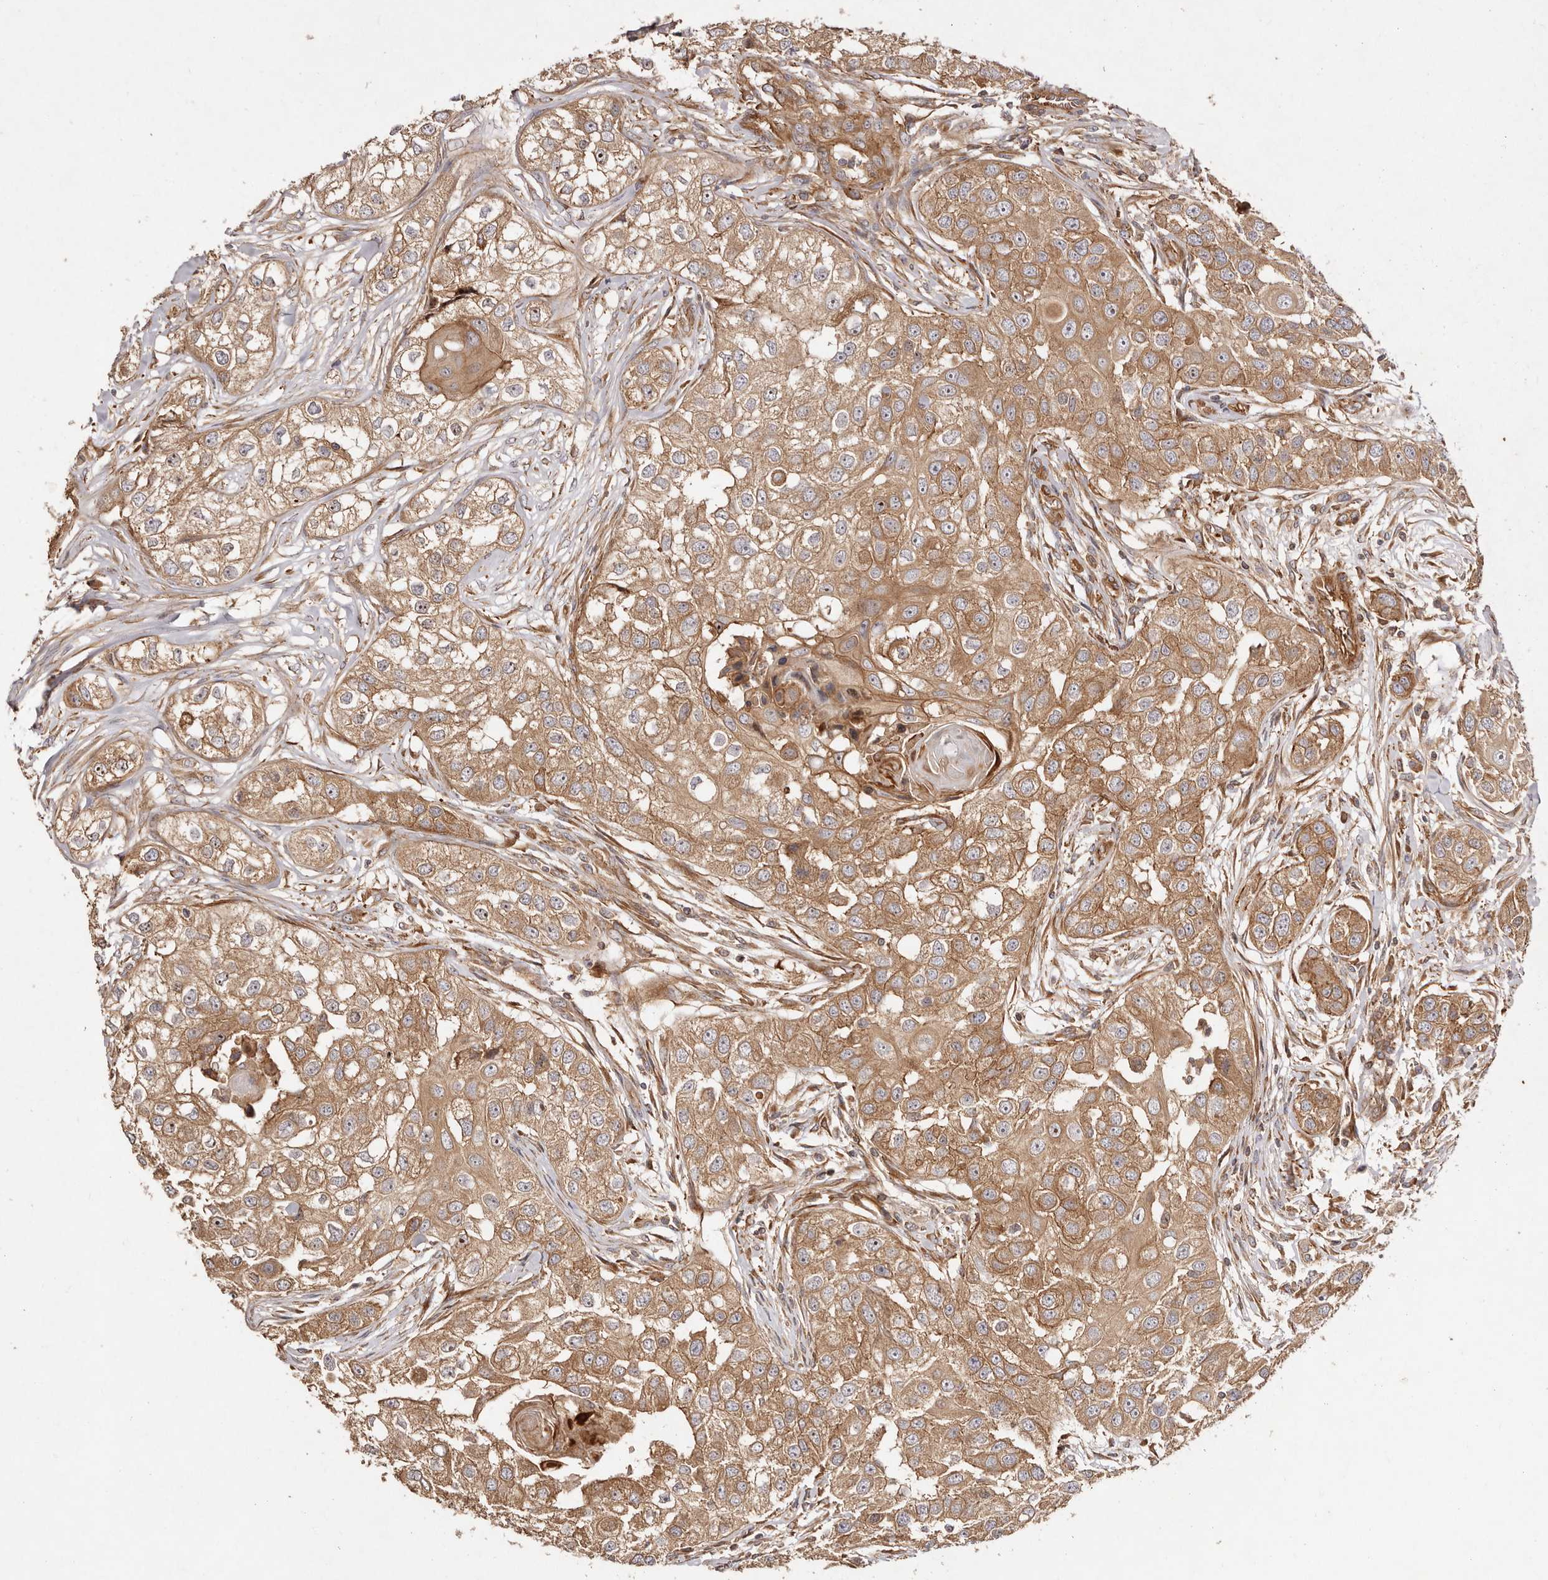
{"staining": {"intensity": "moderate", "quantity": ">75%", "location": "cytoplasmic/membranous,nuclear"}, "tissue": "head and neck cancer", "cell_type": "Tumor cells", "image_type": "cancer", "snomed": [{"axis": "morphology", "description": "Normal tissue, NOS"}, {"axis": "morphology", "description": "Squamous cell carcinoma, NOS"}, {"axis": "topography", "description": "Skeletal muscle"}, {"axis": "topography", "description": "Head-Neck"}], "caption": "High-magnification brightfield microscopy of head and neck cancer stained with DAB (3,3'-diaminobenzidine) (brown) and counterstained with hematoxylin (blue). tumor cells exhibit moderate cytoplasmic/membranous and nuclear expression is present in approximately>75% of cells.", "gene": "RPS6", "patient": {"sex": "male", "age": 51}}